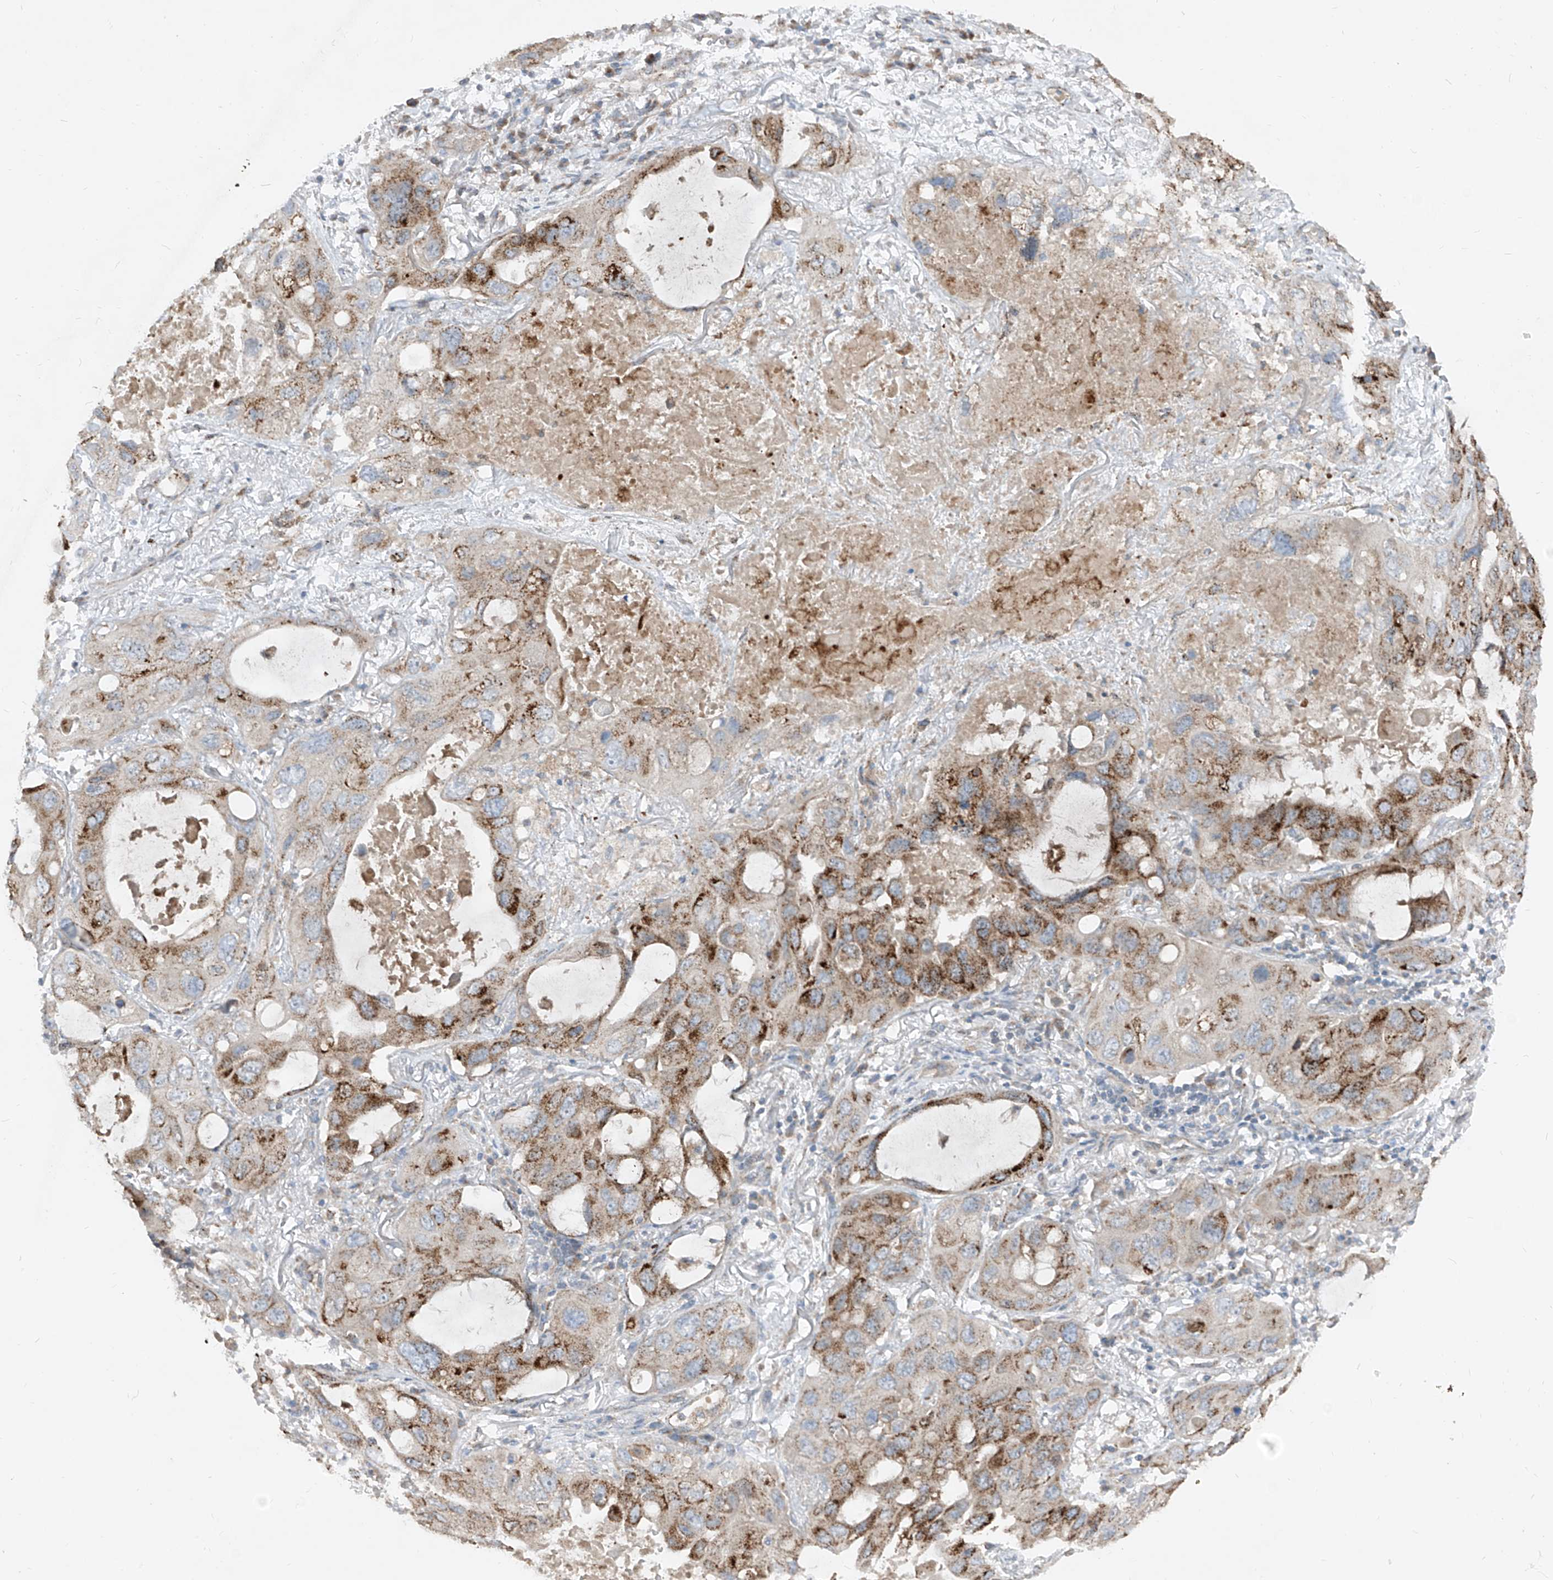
{"staining": {"intensity": "strong", "quantity": "25%-75%", "location": "cytoplasmic/membranous"}, "tissue": "lung cancer", "cell_type": "Tumor cells", "image_type": "cancer", "snomed": [{"axis": "morphology", "description": "Squamous cell carcinoma, NOS"}, {"axis": "topography", "description": "Lung"}], "caption": "This is an image of immunohistochemistry staining of lung squamous cell carcinoma, which shows strong positivity in the cytoplasmic/membranous of tumor cells.", "gene": "ABCD3", "patient": {"sex": "female", "age": 73}}